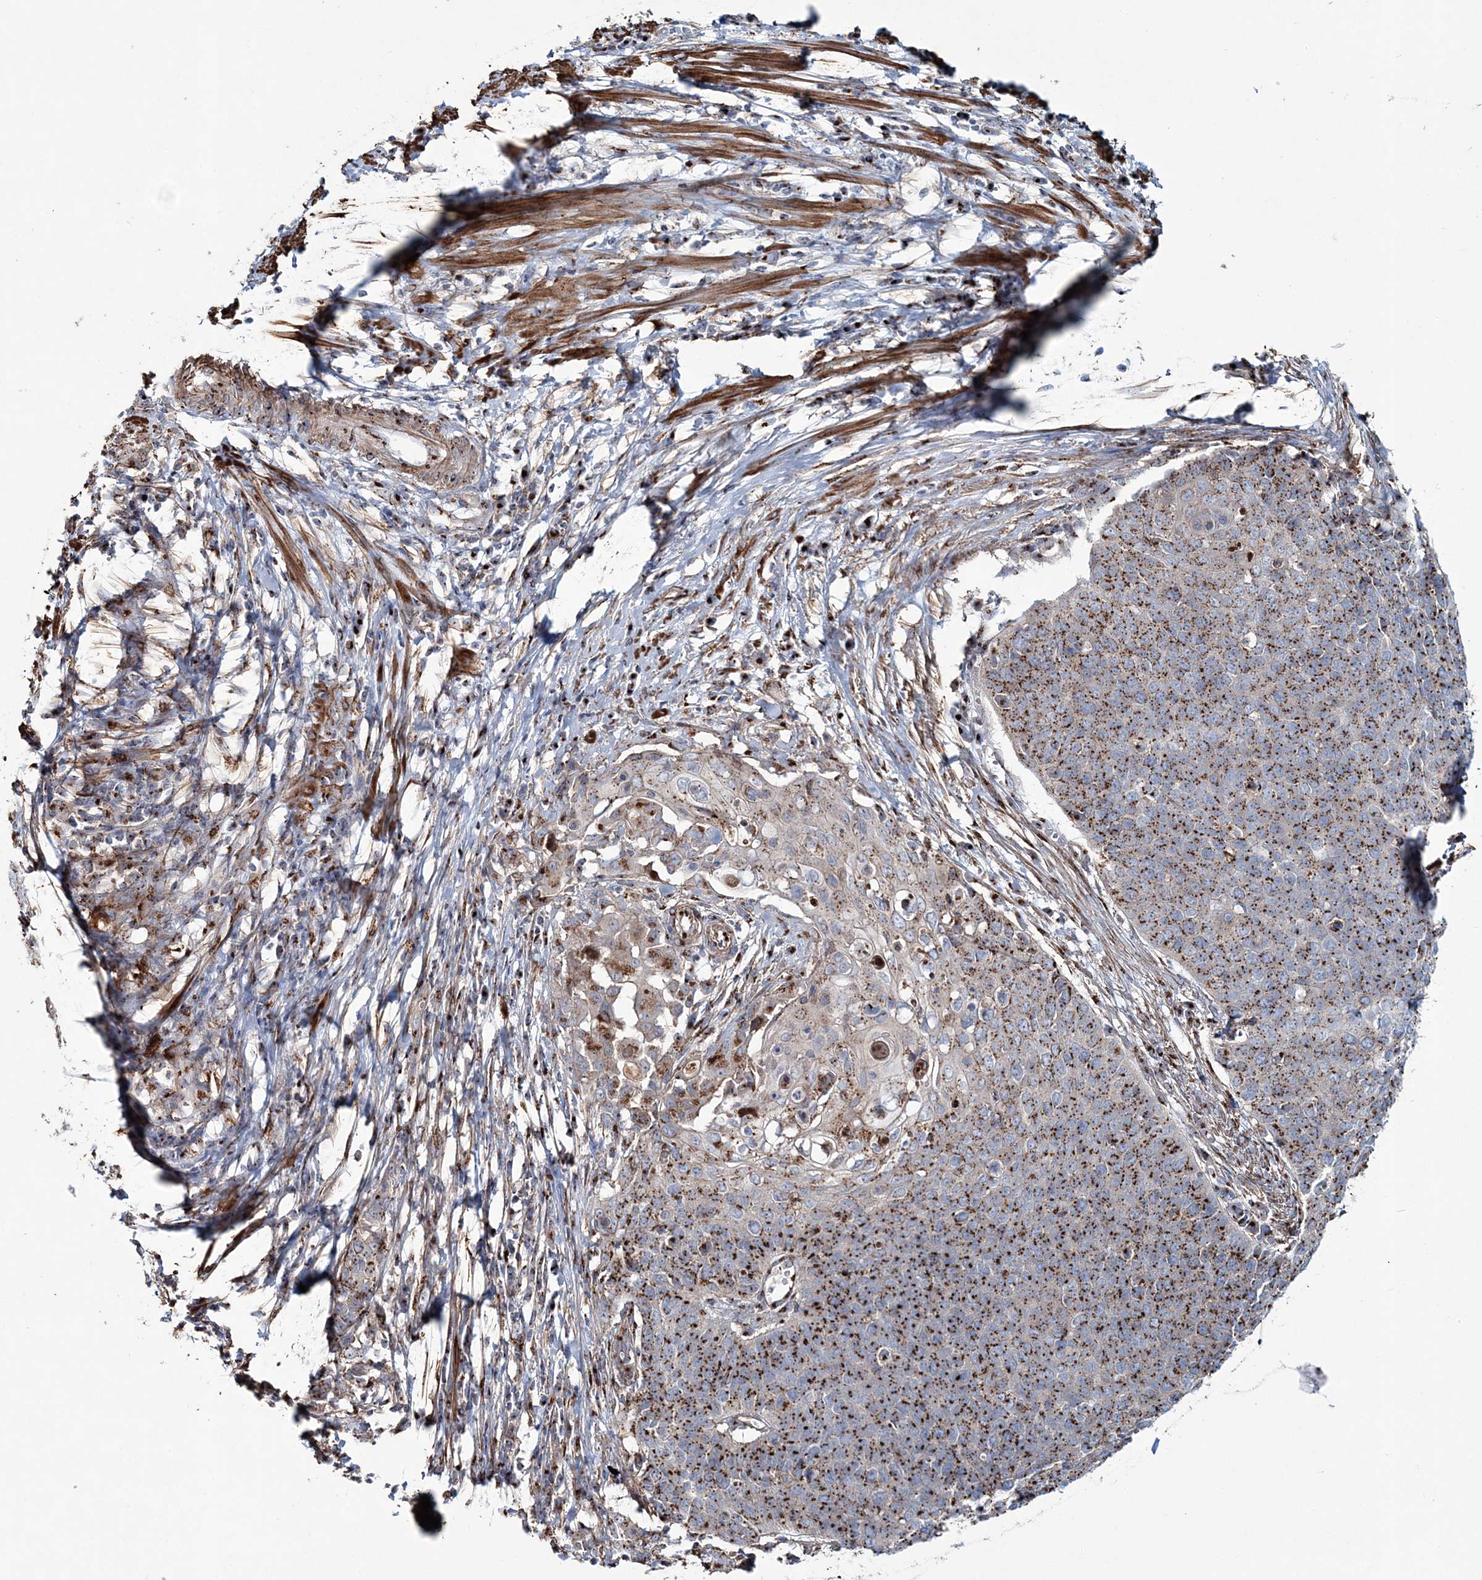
{"staining": {"intensity": "strong", "quantity": ">75%", "location": "cytoplasmic/membranous"}, "tissue": "cervical cancer", "cell_type": "Tumor cells", "image_type": "cancer", "snomed": [{"axis": "morphology", "description": "Squamous cell carcinoma, NOS"}, {"axis": "topography", "description": "Cervix"}], "caption": "Immunohistochemistry (DAB (3,3'-diaminobenzidine)) staining of cervical cancer (squamous cell carcinoma) demonstrates strong cytoplasmic/membranous protein staining in about >75% of tumor cells.", "gene": "MAN1A2", "patient": {"sex": "female", "age": 39}}